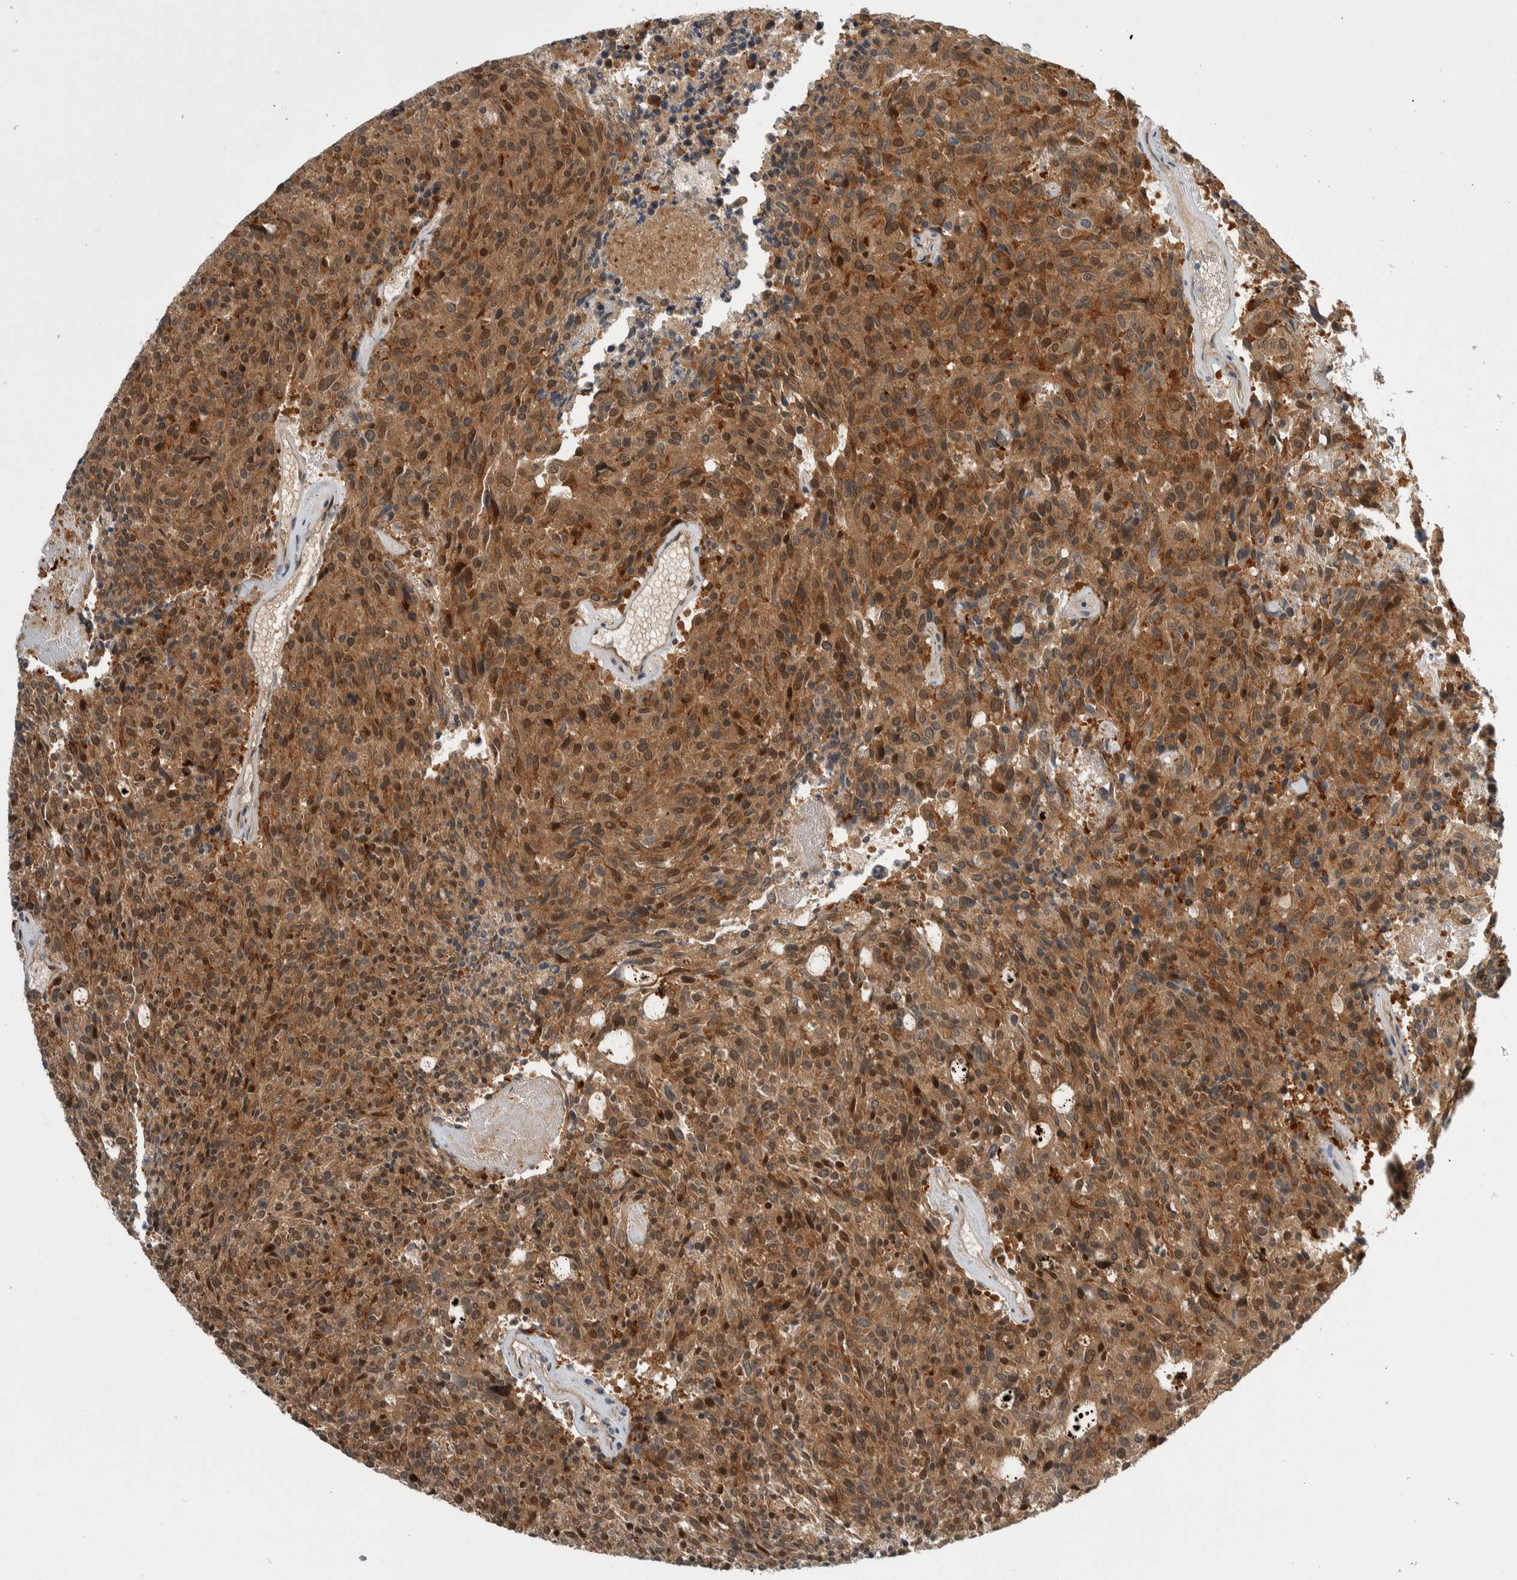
{"staining": {"intensity": "moderate", "quantity": ">75%", "location": "cytoplasmic/membranous"}, "tissue": "carcinoid", "cell_type": "Tumor cells", "image_type": "cancer", "snomed": [{"axis": "morphology", "description": "Carcinoid, malignant, NOS"}, {"axis": "topography", "description": "Pancreas"}], "caption": "Carcinoid (malignant) was stained to show a protein in brown. There is medium levels of moderate cytoplasmic/membranous expression in about >75% of tumor cells.", "gene": "CCDC43", "patient": {"sex": "female", "age": 54}}